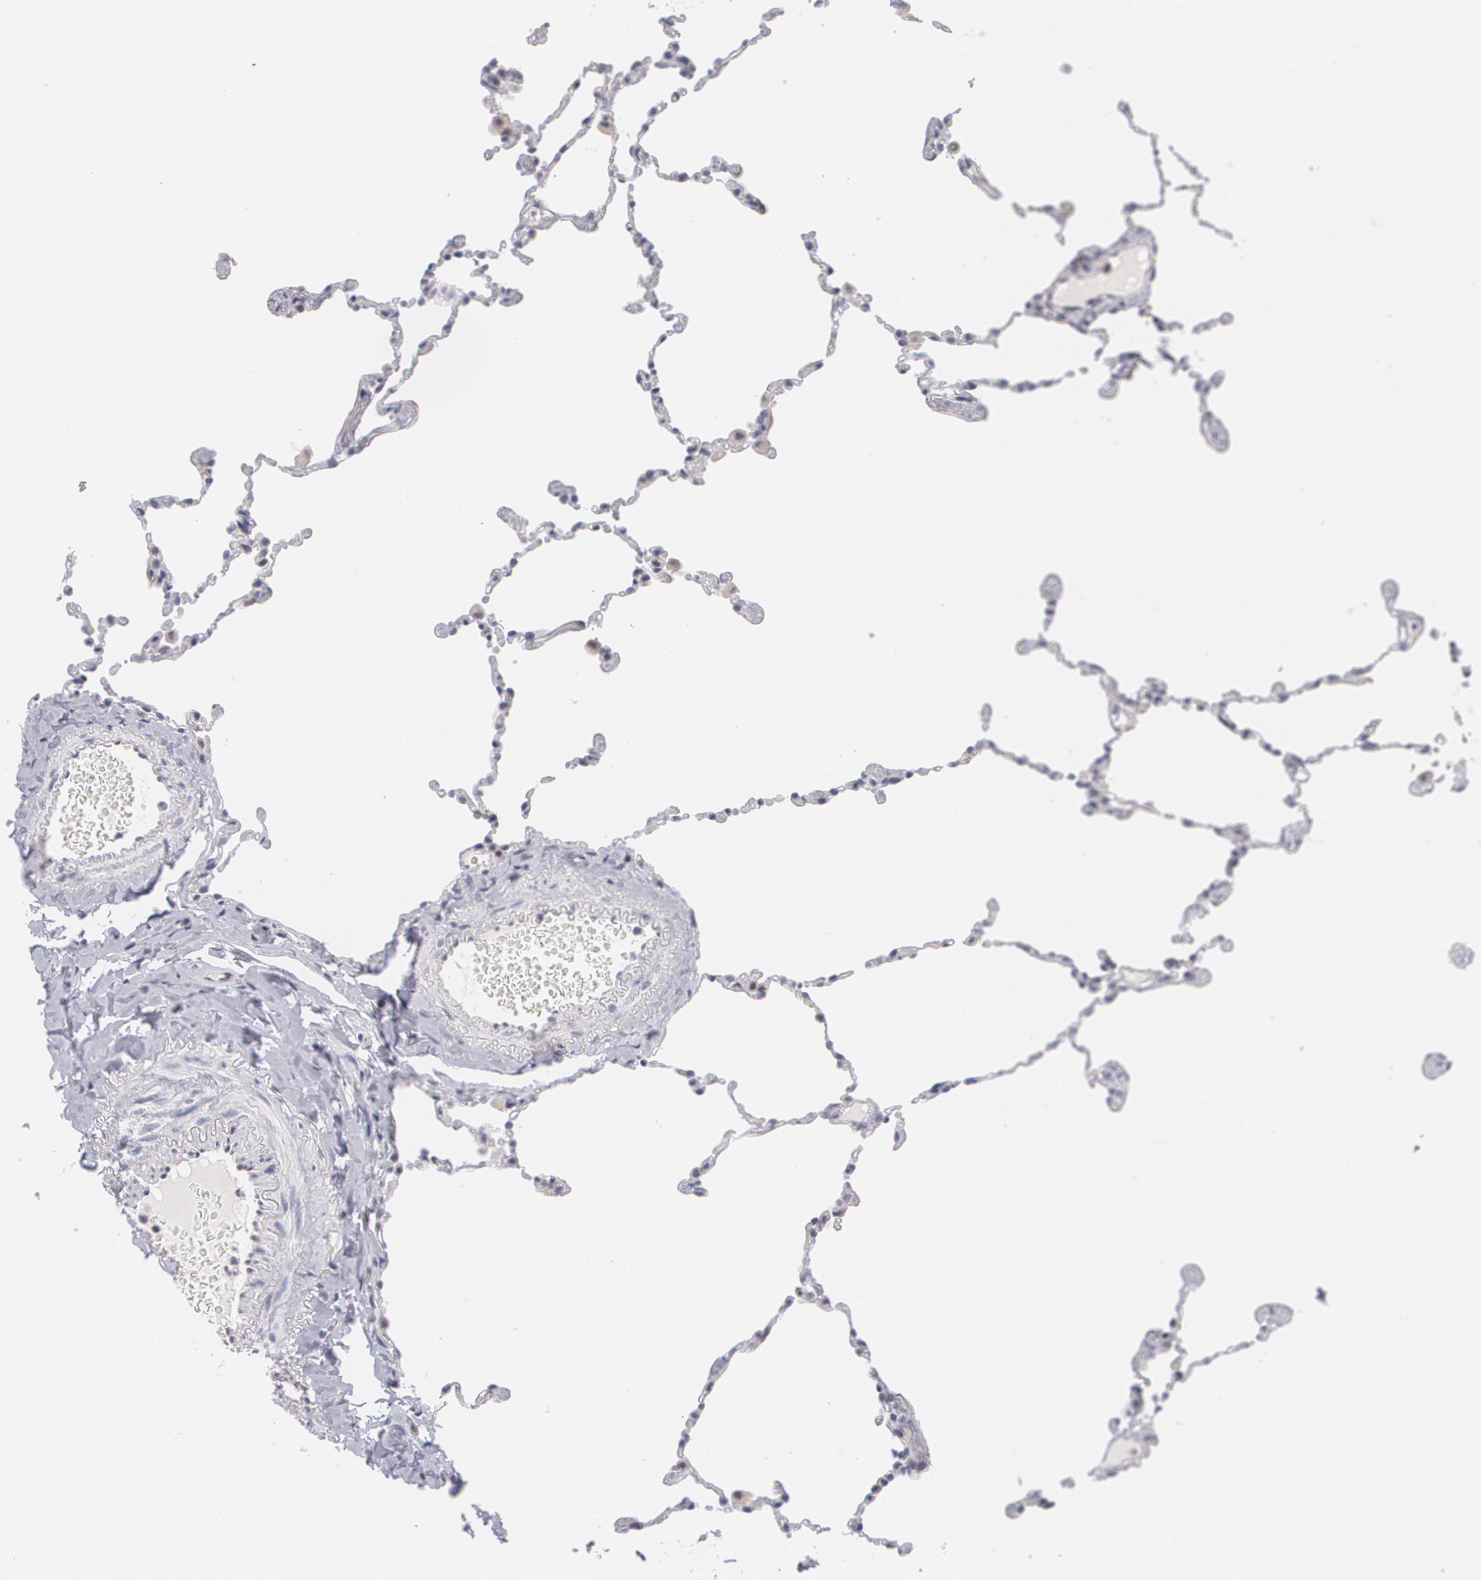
{"staining": {"intensity": "negative", "quantity": "none", "location": "none"}, "tissue": "lung", "cell_type": "Alveolar cells", "image_type": "normal", "snomed": [{"axis": "morphology", "description": "Normal tissue, NOS"}, {"axis": "topography", "description": "Lung"}], "caption": "Immunohistochemistry photomicrograph of unremarkable human lung stained for a protein (brown), which displays no positivity in alveolar cells.", "gene": "BCL10", "patient": {"sex": "female", "age": 61}}